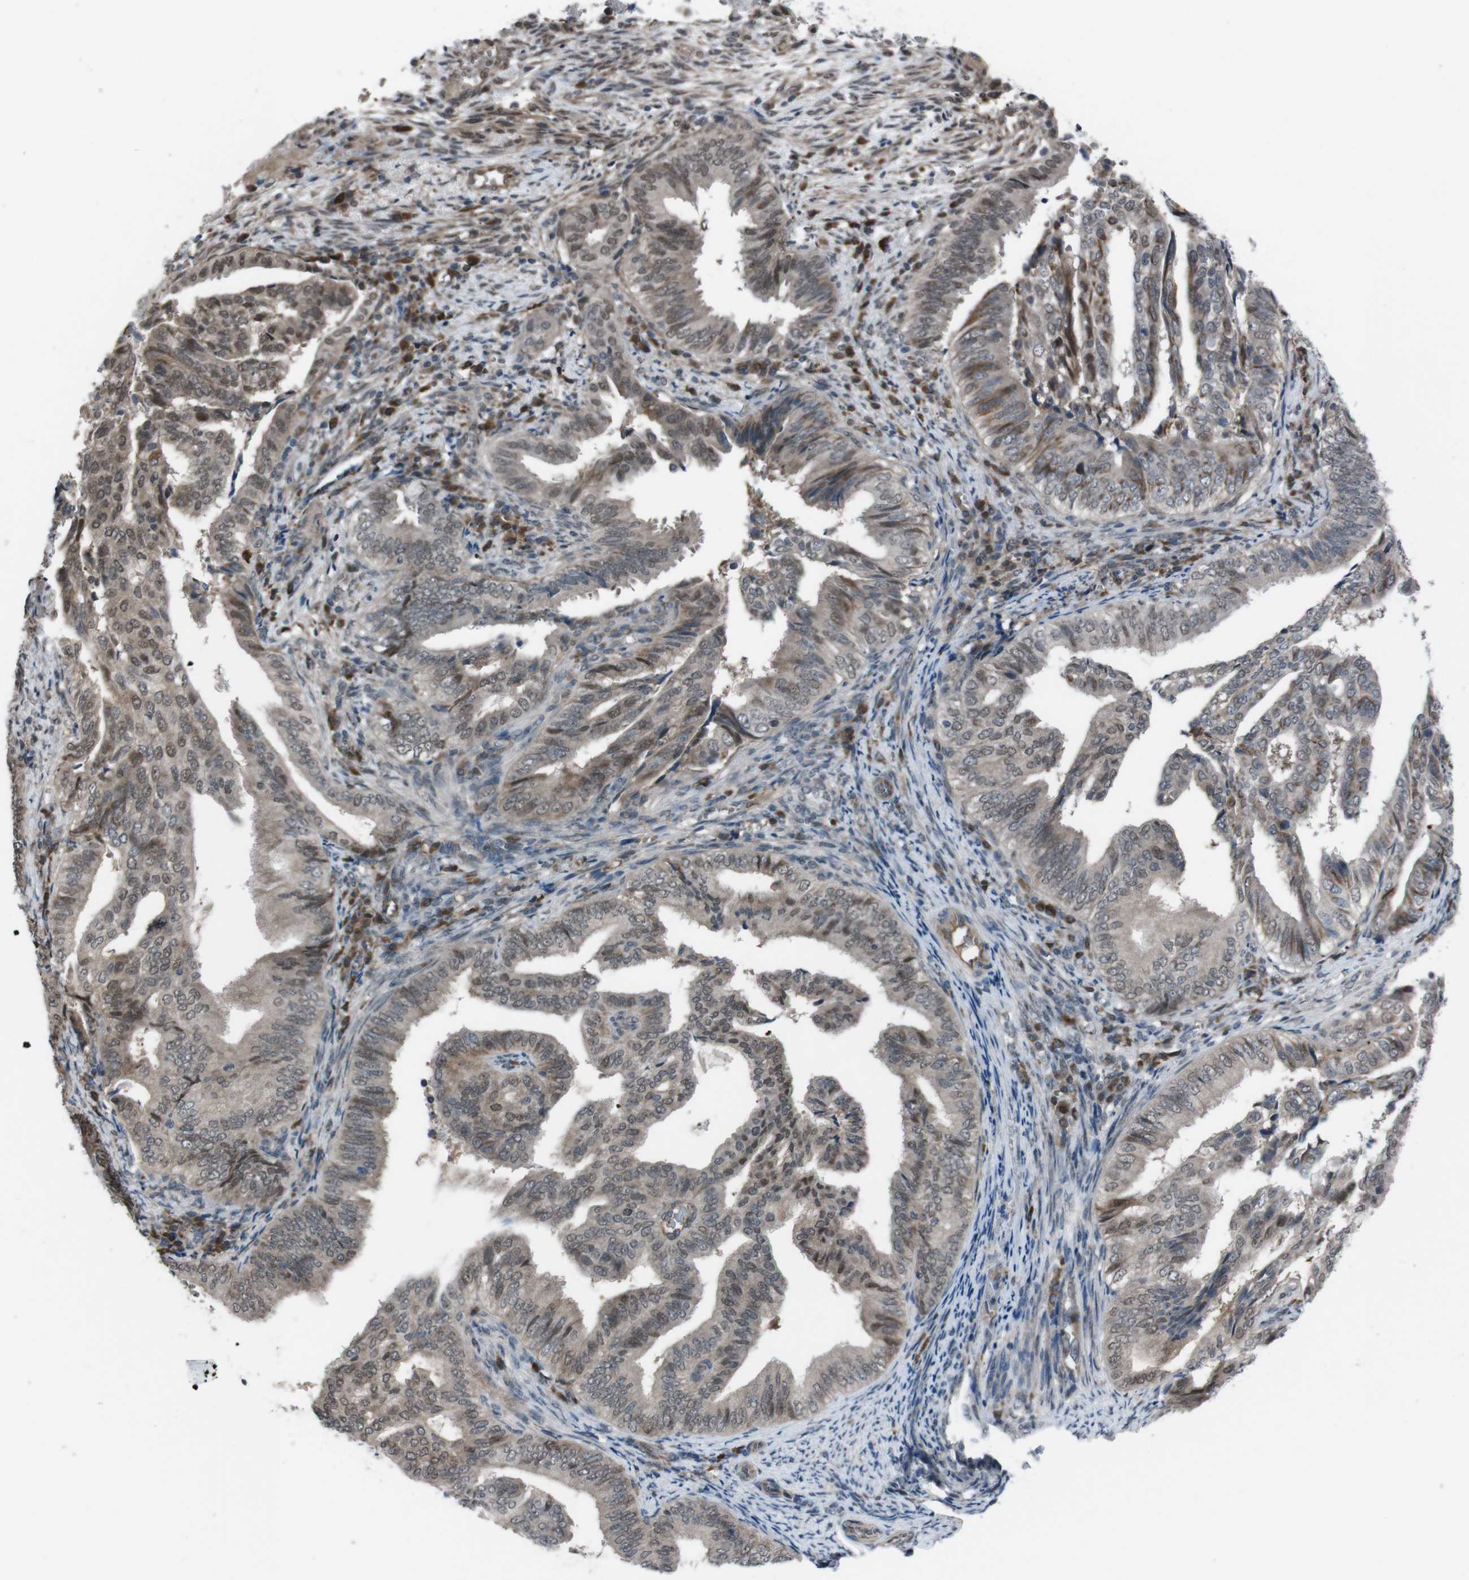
{"staining": {"intensity": "weak", "quantity": ">75%", "location": "cytoplasmic/membranous,nuclear"}, "tissue": "endometrial cancer", "cell_type": "Tumor cells", "image_type": "cancer", "snomed": [{"axis": "morphology", "description": "Adenocarcinoma, NOS"}, {"axis": "topography", "description": "Endometrium"}], "caption": "Endometrial cancer stained with immunohistochemistry shows weak cytoplasmic/membranous and nuclear positivity in approximately >75% of tumor cells.", "gene": "SS18L1", "patient": {"sex": "female", "age": 58}}